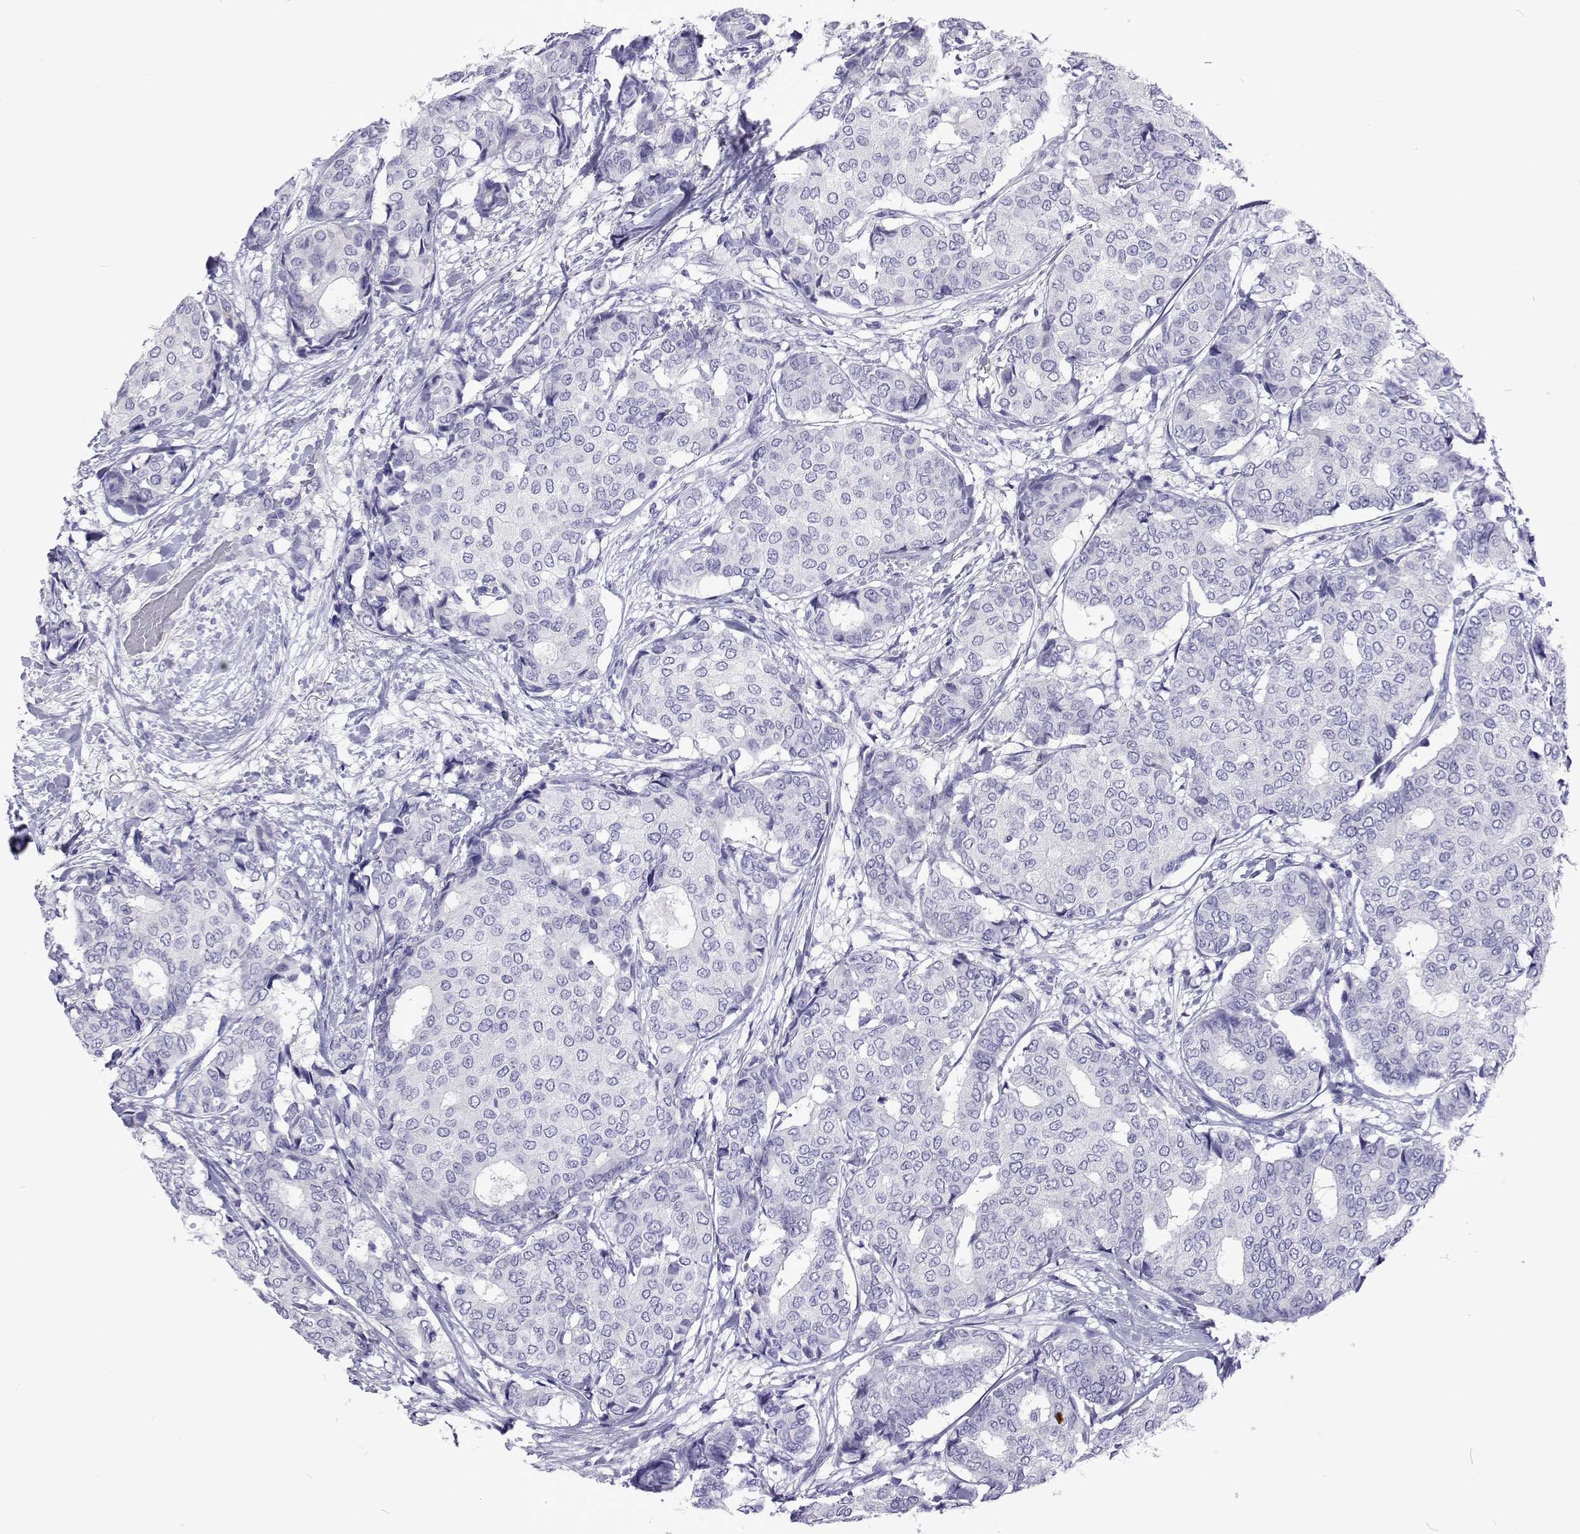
{"staining": {"intensity": "negative", "quantity": "none", "location": "none"}, "tissue": "breast cancer", "cell_type": "Tumor cells", "image_type": "cancer", "snomed": [{"axis": "morphology", "description": "Duct carcinoma"}, {"axis": "topography", "description": "Breast"}], "caption": "This is an immunohistochemistry photomicrograph of human breast cancer. There is no expression in tumor cells.", "gene": "UMODL1", "patient": {"sex": "female", "age": 75}}